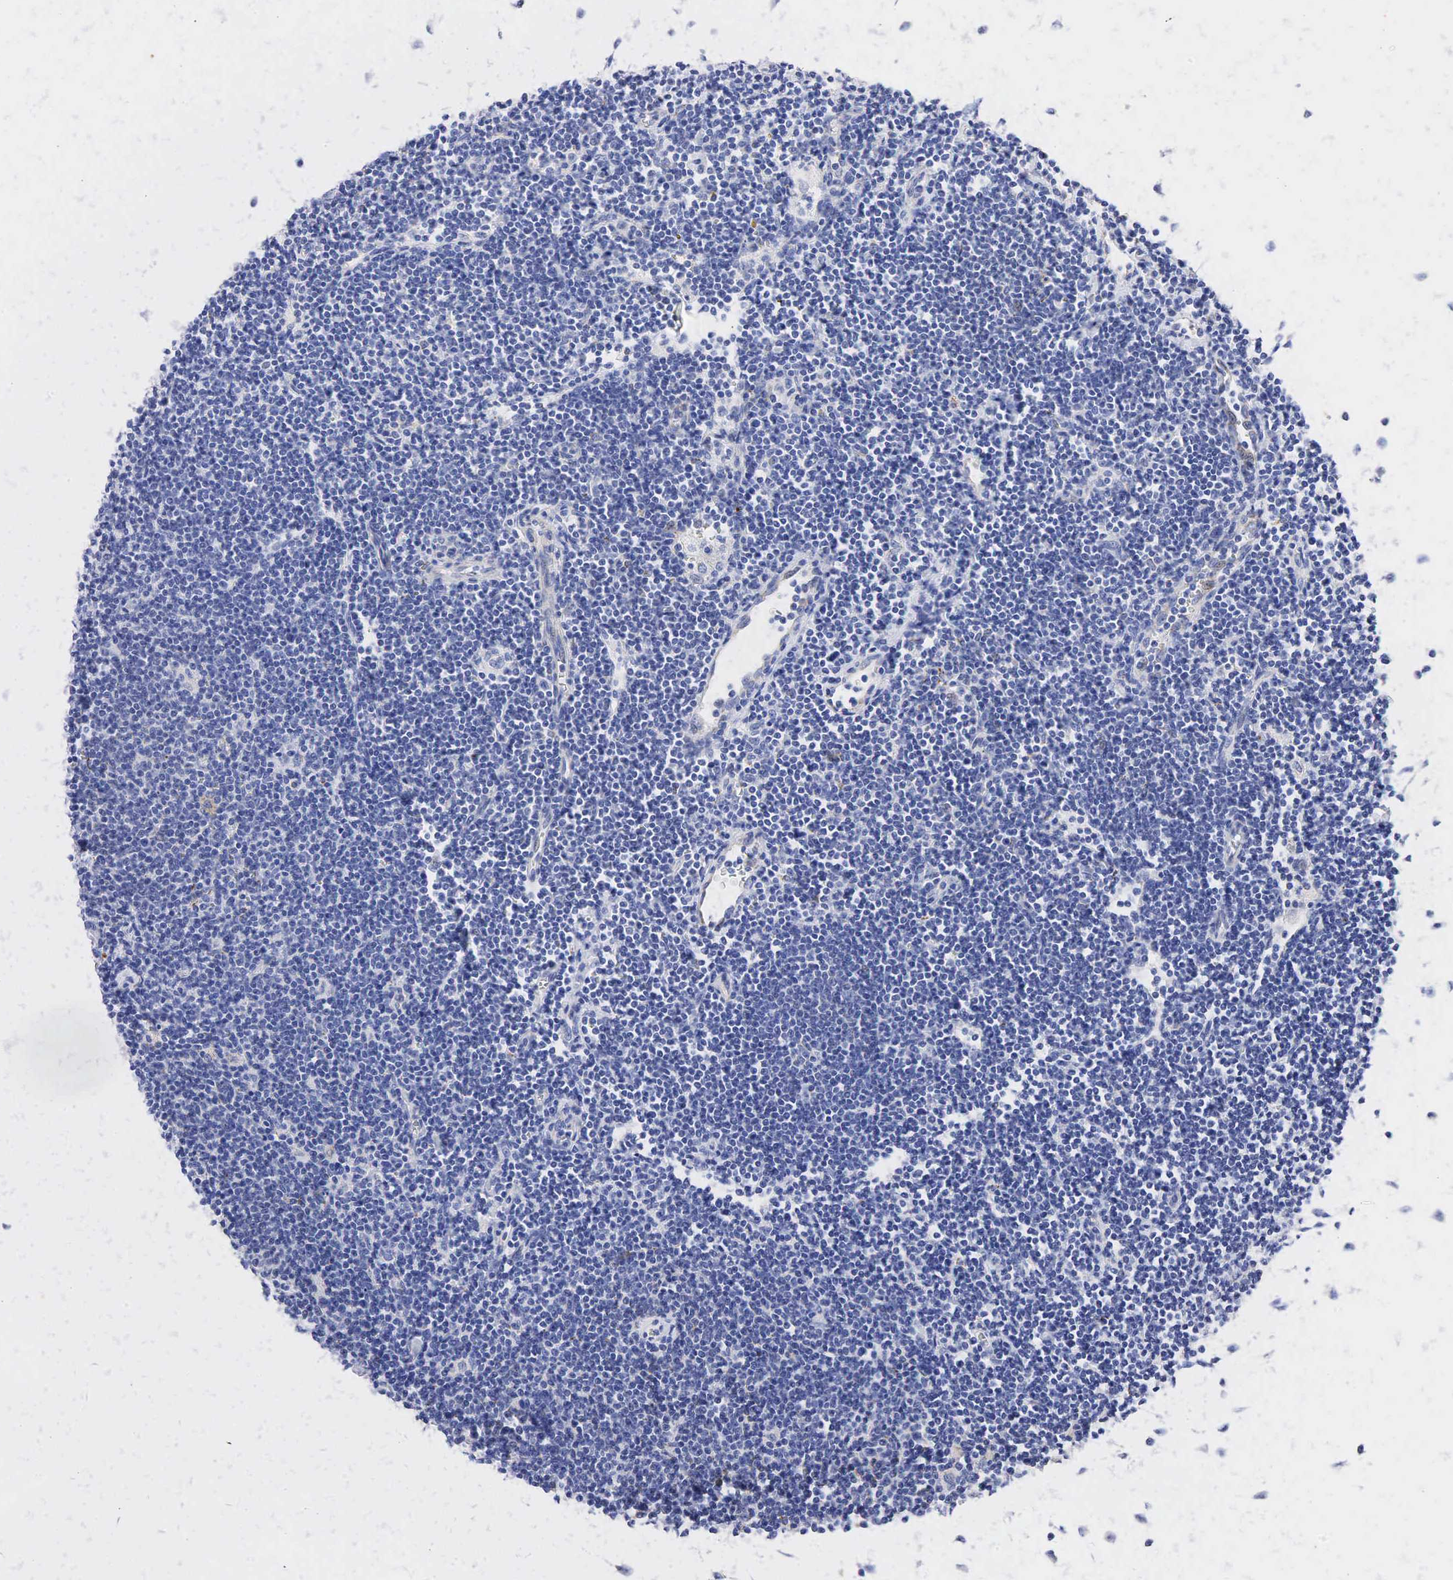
{"staining": {"intensity": "negative", "quantity": "none", "location": "none"}, "tissue": "lymphoma", "cell_type": "Tumor cells", "image_type": "cancer", "snomed": [{"axis": "morphology", "description": "Malignant lymphoma, non-Hodgkin's type, Low grade"}, {"axis": "topography", "description": "Lymph node"}], "caption": "Low-grade malignant lymphoma, non-Hodgkin's type was stained to show a protein in brown. There is no significant staining in tumor cells.", "gene": "SYP", "patient": {"sex": "male", "age": 65}}